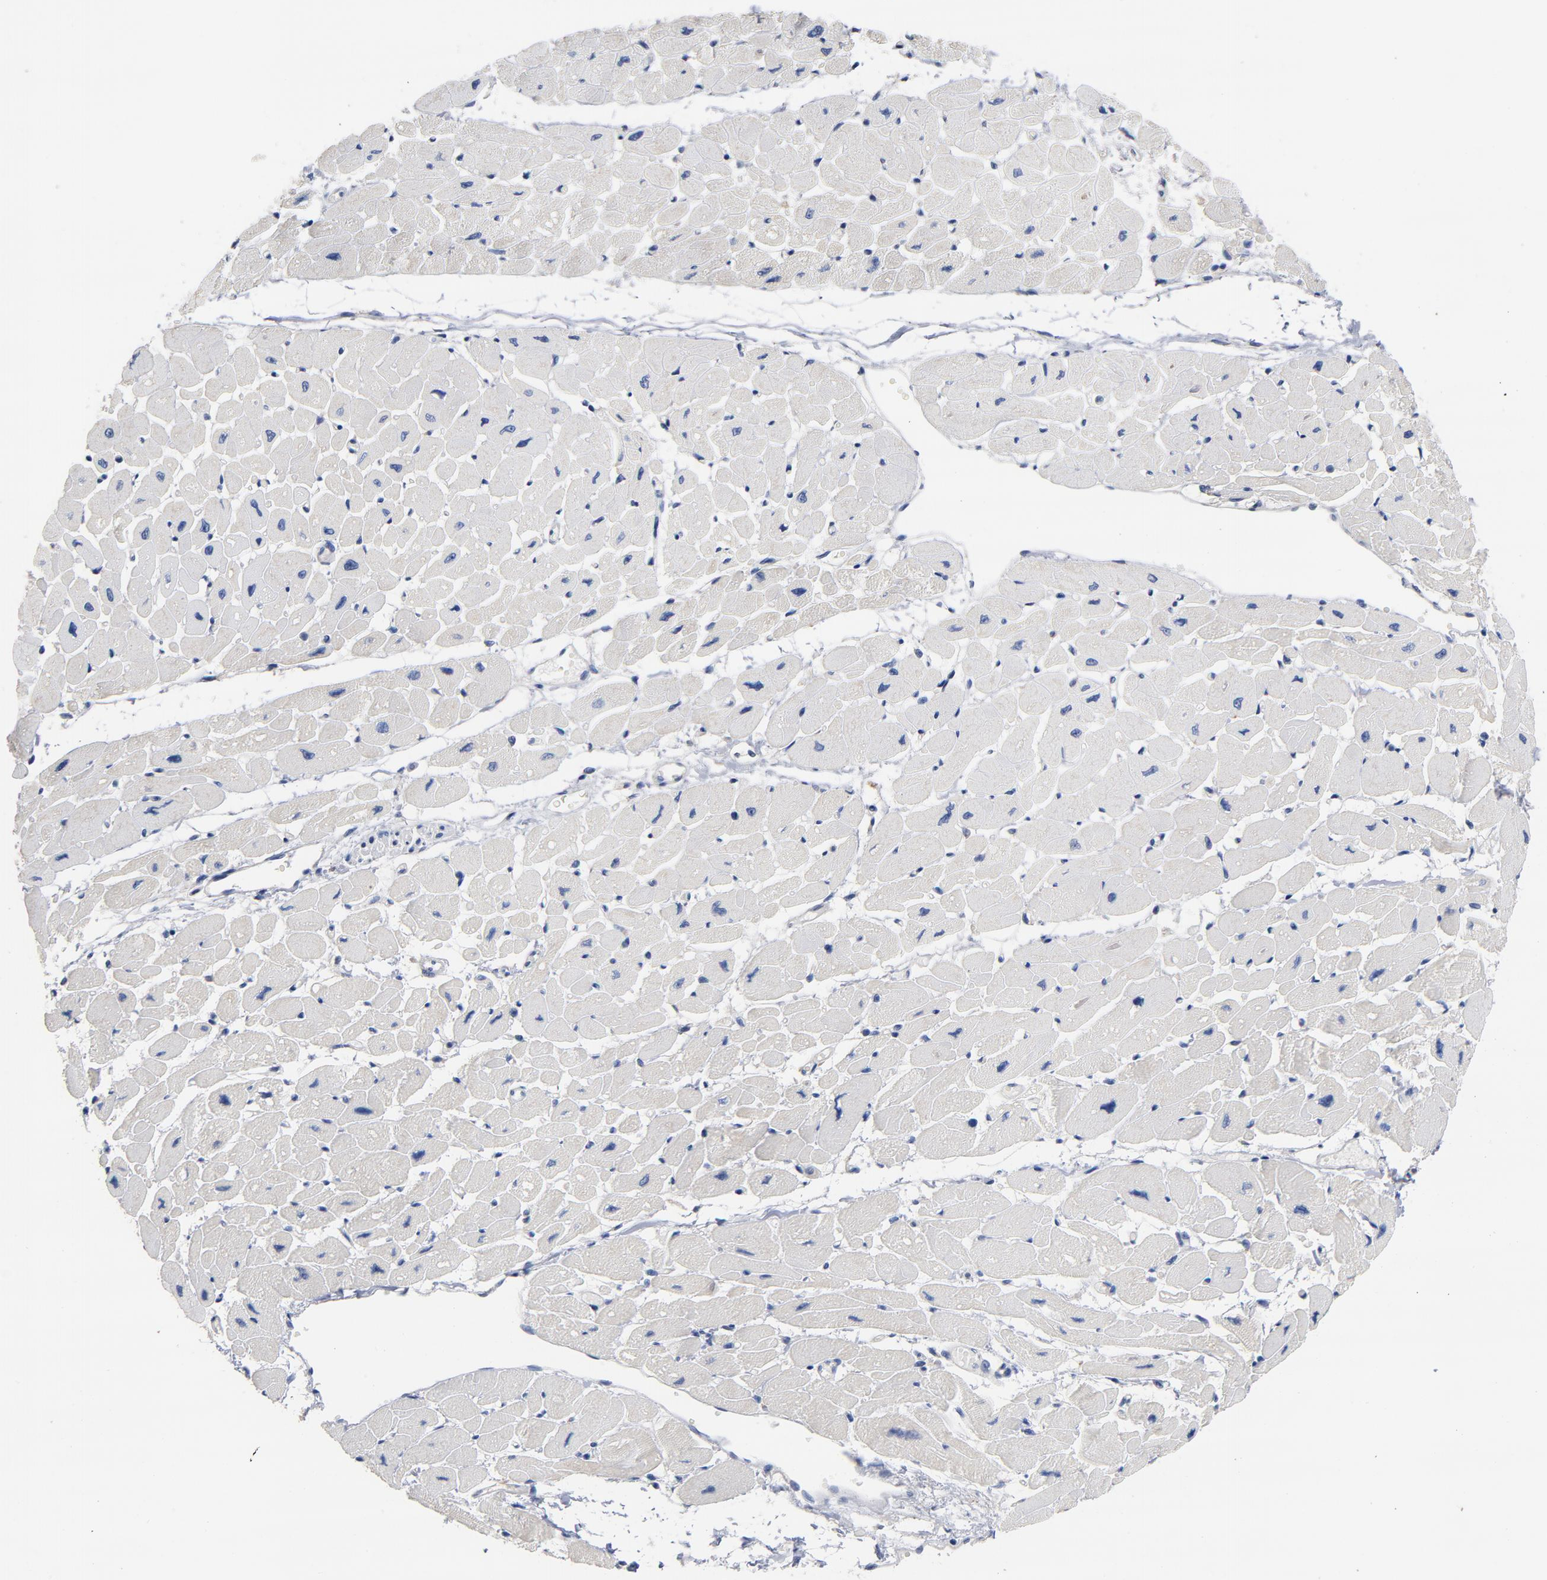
{"staining": {"intensity": "negative", "quantity": "none", "location": "none"}, "tissue": "heart muscle", "cell_type": "Cardiomyocytes", "image_type": "normal", "snomed": [{"axis": "morphology", "description": "Normal tissue, NOS"}, {"axis": "topography", "description": "Heart"}], "caption": "This is a micrograph of IHC staining of normal heart muscle, which shows no expression in cardiomyocytes. The staining is performed using DAB (3,3'-diaminobenzidine) brown chromogen with nuclei counter-stained in using hematoxylin.", "gene": "TLR4", "patient": {"sex": "female", "age": 54}}